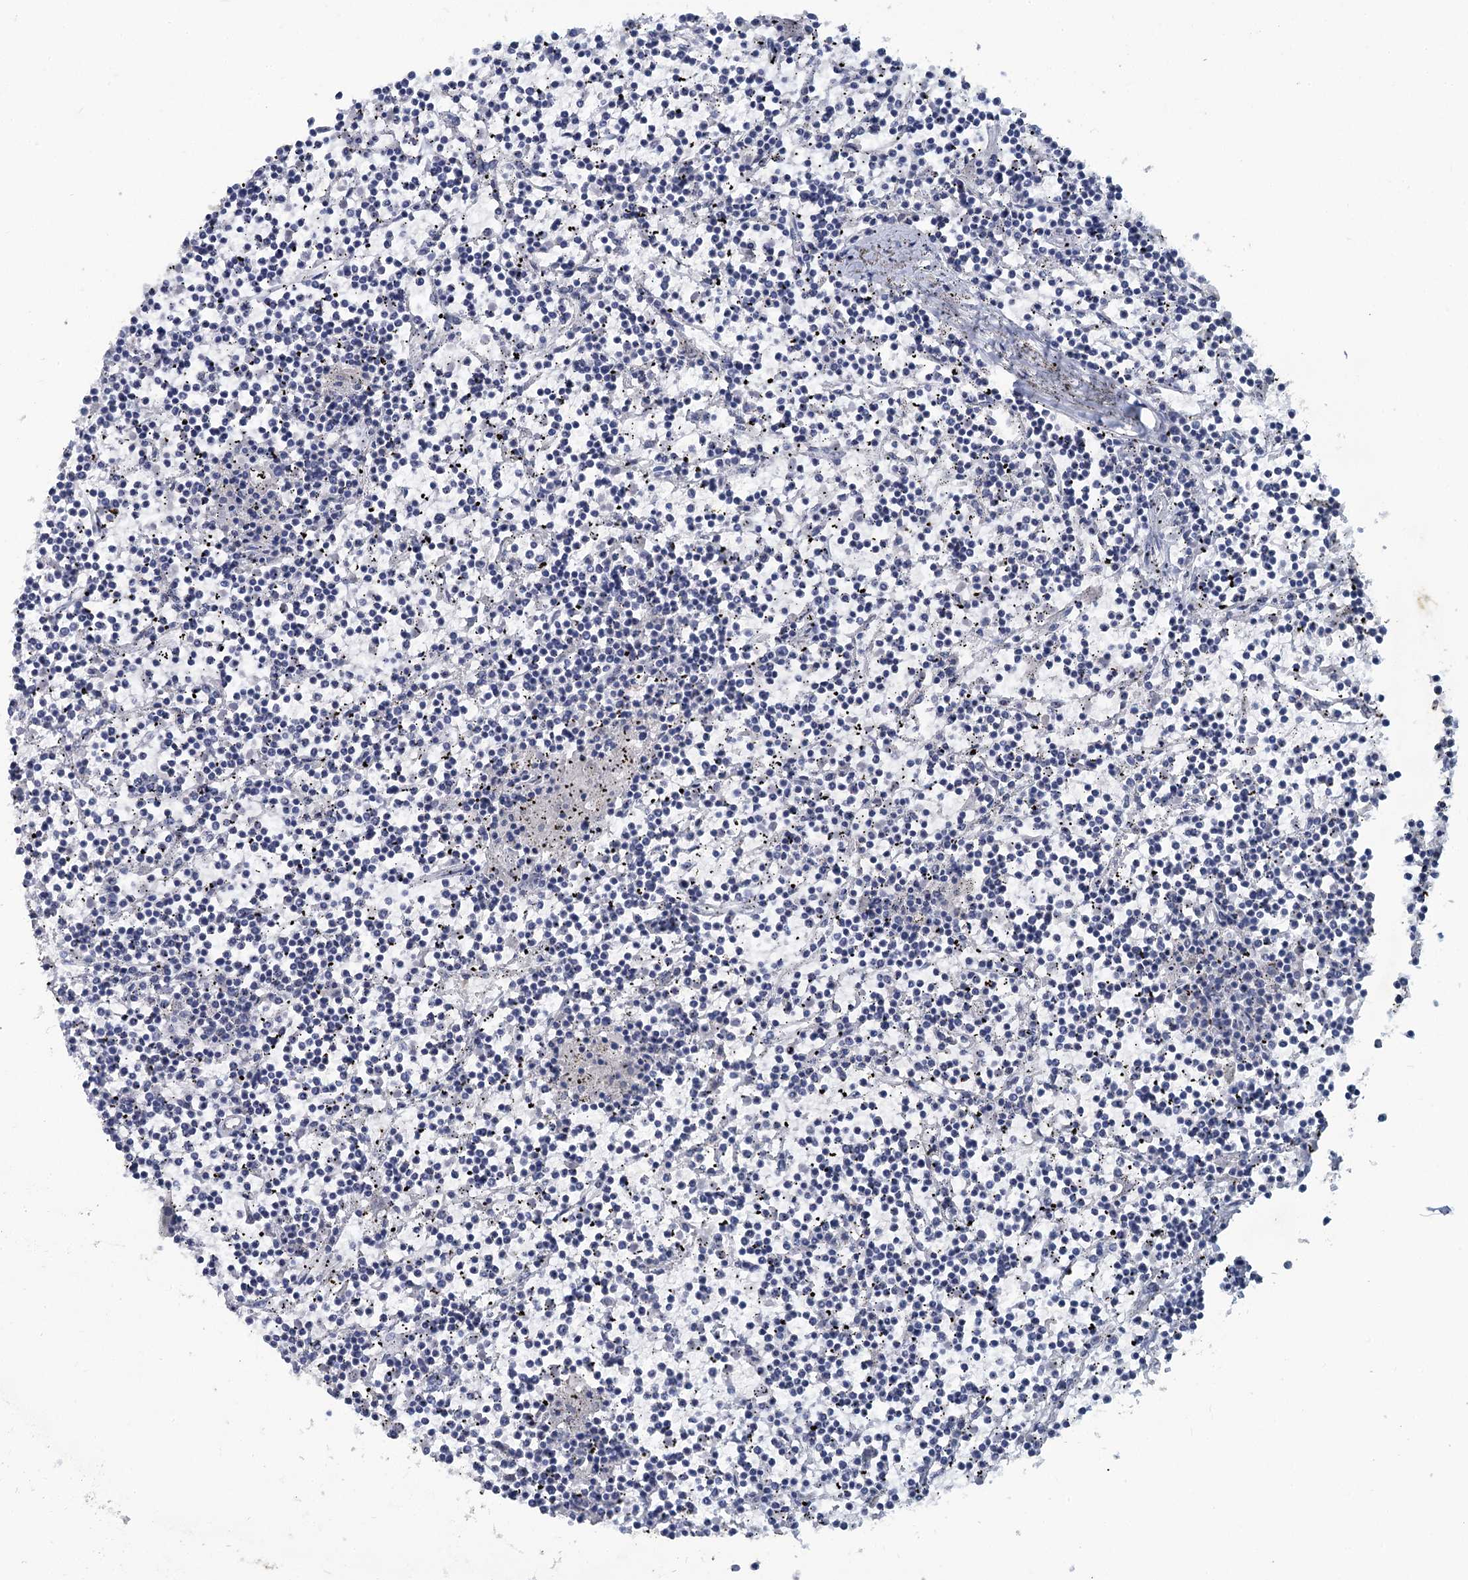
{"staining": {"intensity": "negative", "quantity": "none", "location": "none"}, "tissue": "lymphoma", "cell_type": "Tumor cells", "image_type": "cancer", "snomed": [{"axis": "morphology", "description": "Malignant lymphoma, non-Hodgkin's type, Low grade"}, {"axis": "topography", "description": "Spleen"}], "caption": "There is no significant staining in tumor cells of lymphoma.", "gene": "CHGA", "patient": {"sex": "female", "age": 19}}